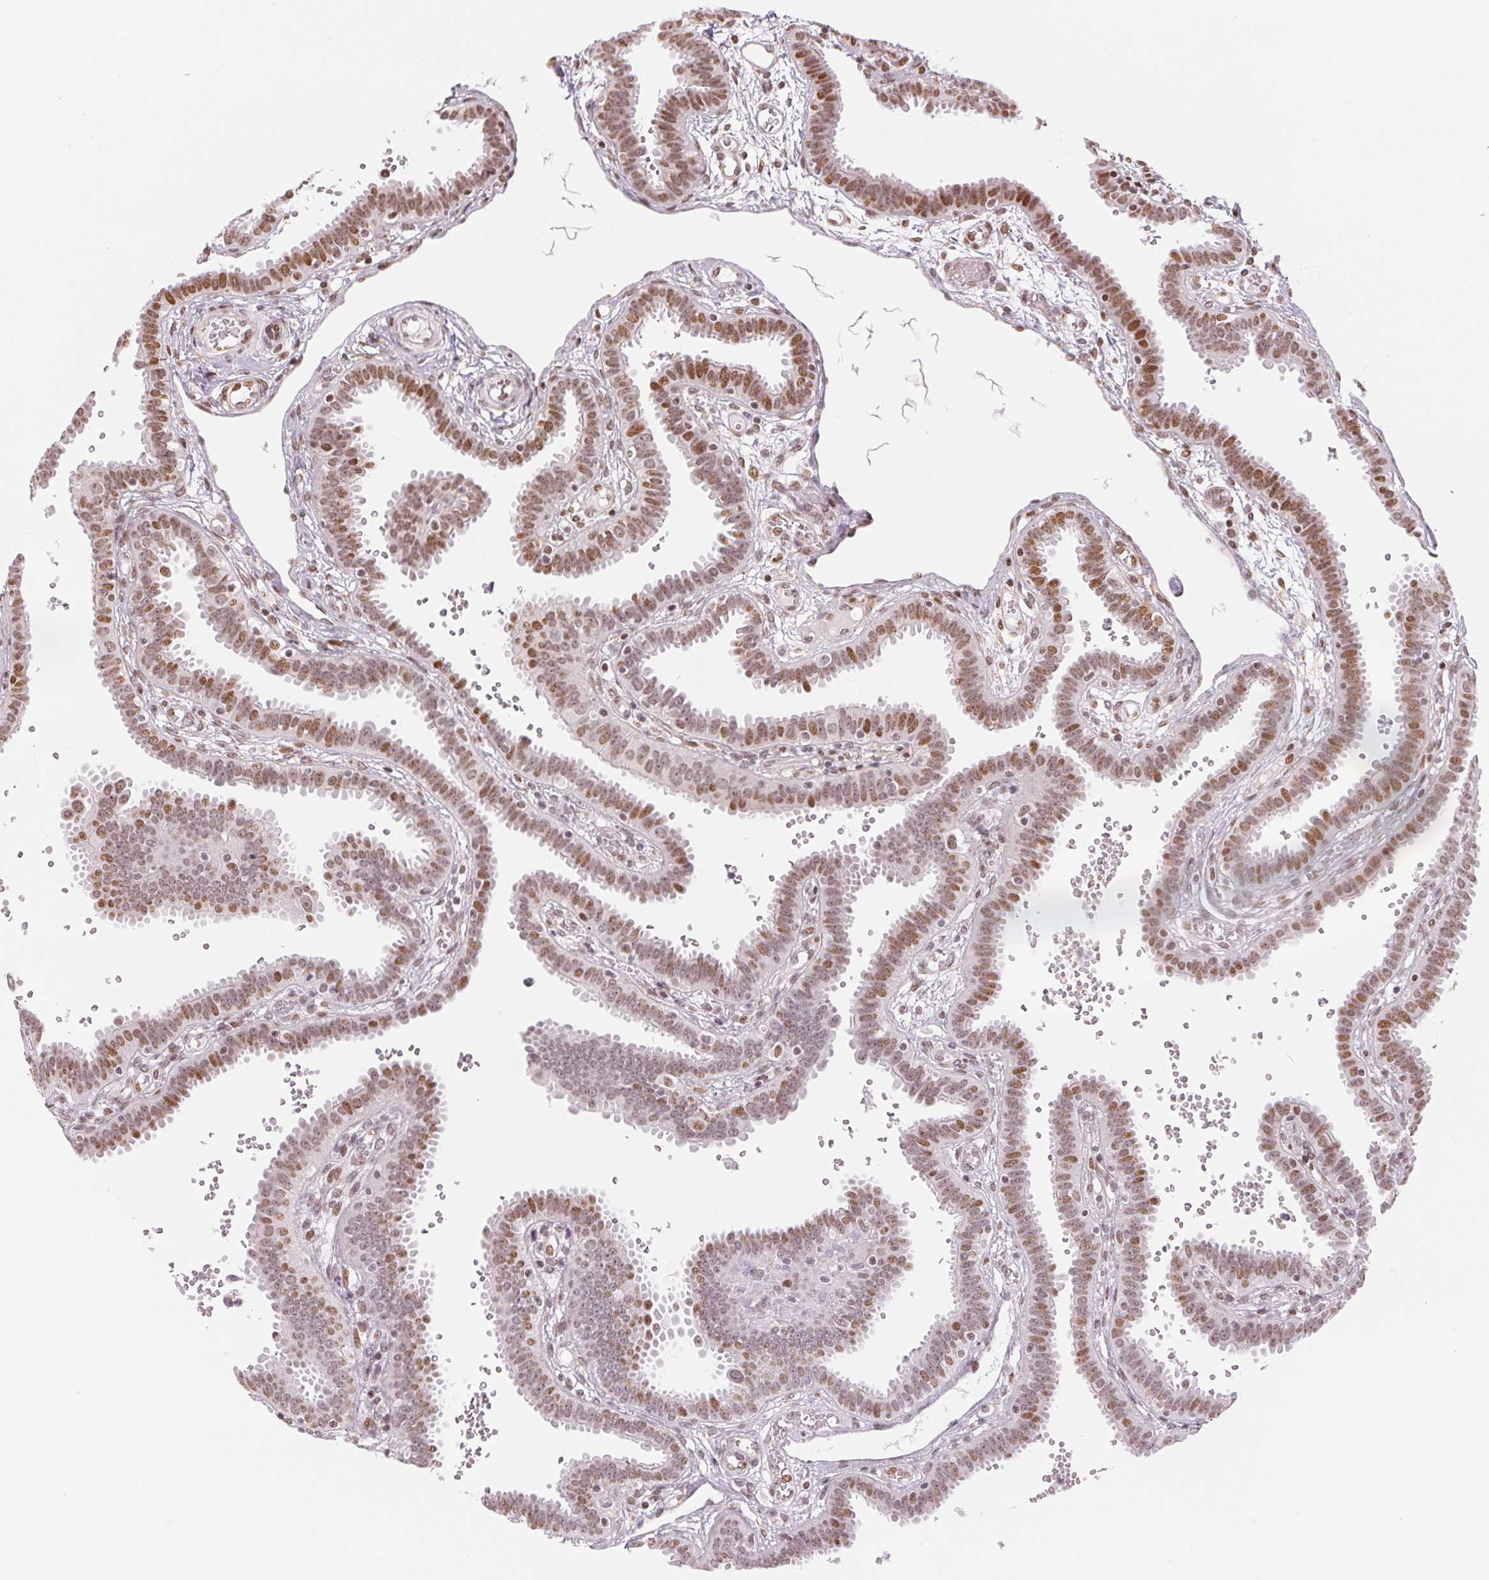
{"staining": {"intensity": "moderate", "quantity": ">75%", "location": "nuclear"}, "tissue": "fallopian tube", "cell_type": "Glandular cells", "image_type": "normal", "snomed": [{"axis": "morphology", "description": "Normal tissue, NOS"}, {"axis": "topography", "description": "Fallopian tube"}], "caption": "Immunohistochemical staining of unremarkable fallopian tube exhibits medium levels of moderate nuclear staining in about >75% of glandular cells.", "gene": "KAT6A", "patient": {"sex": "female", "age": 37}}